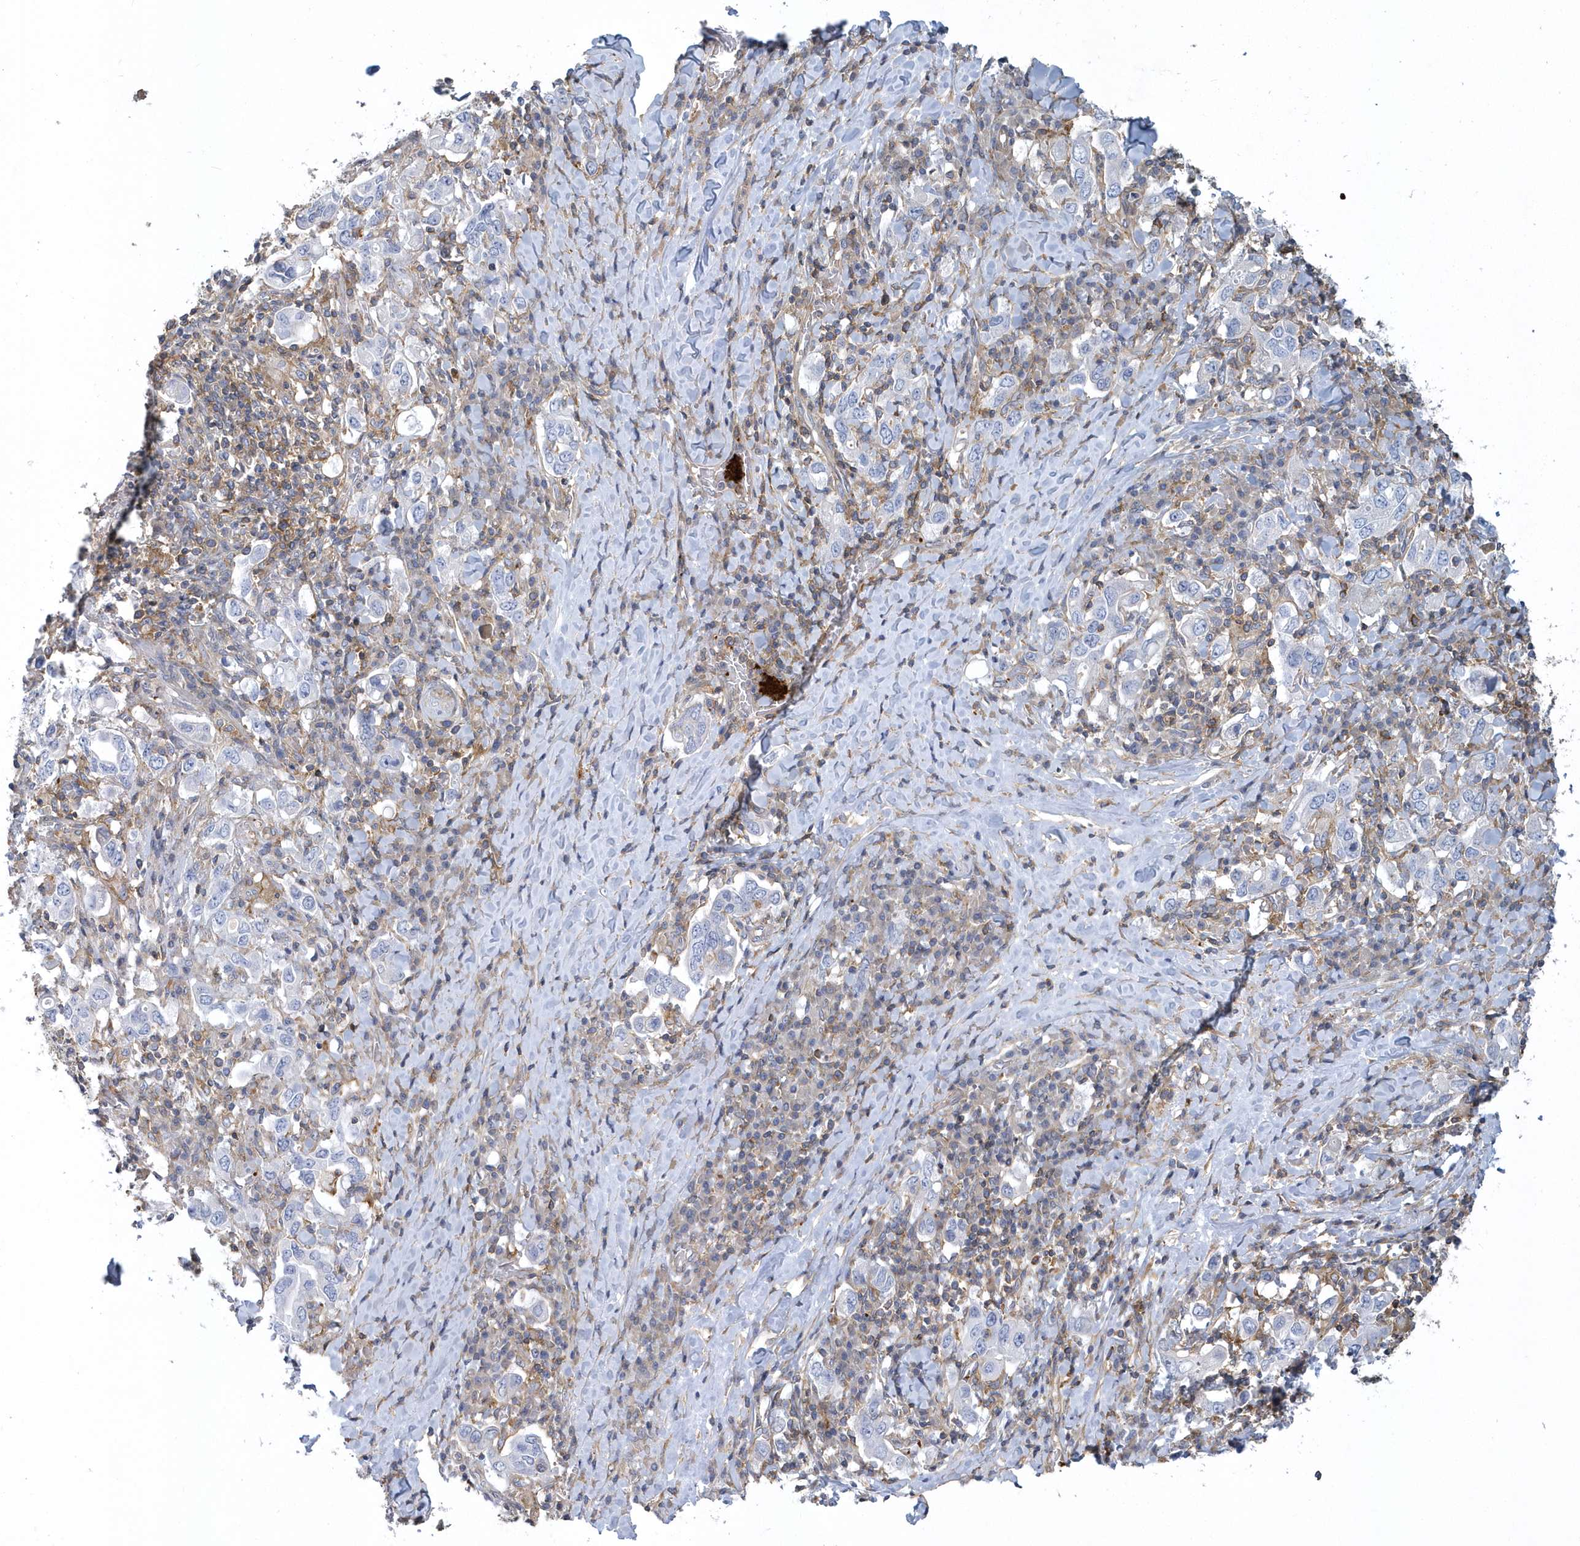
{"staining": {"intensity": "negative", "quantity": "none", "location": "none"}, "tissue": "stomach cancer", "cell_type": "Tumor cells", "image_type": "cancer", "snomed": [{"axis": "morphology", "description": "Adenocarcinoma, NOS"}, {"axis": "topography", "description": "Stomach, upper"}], "caption": "There is no significant expression in tumor cells of stomach cancer.", "gene": "ARAP2", "patient": {"sex": "male", "age": 62}}